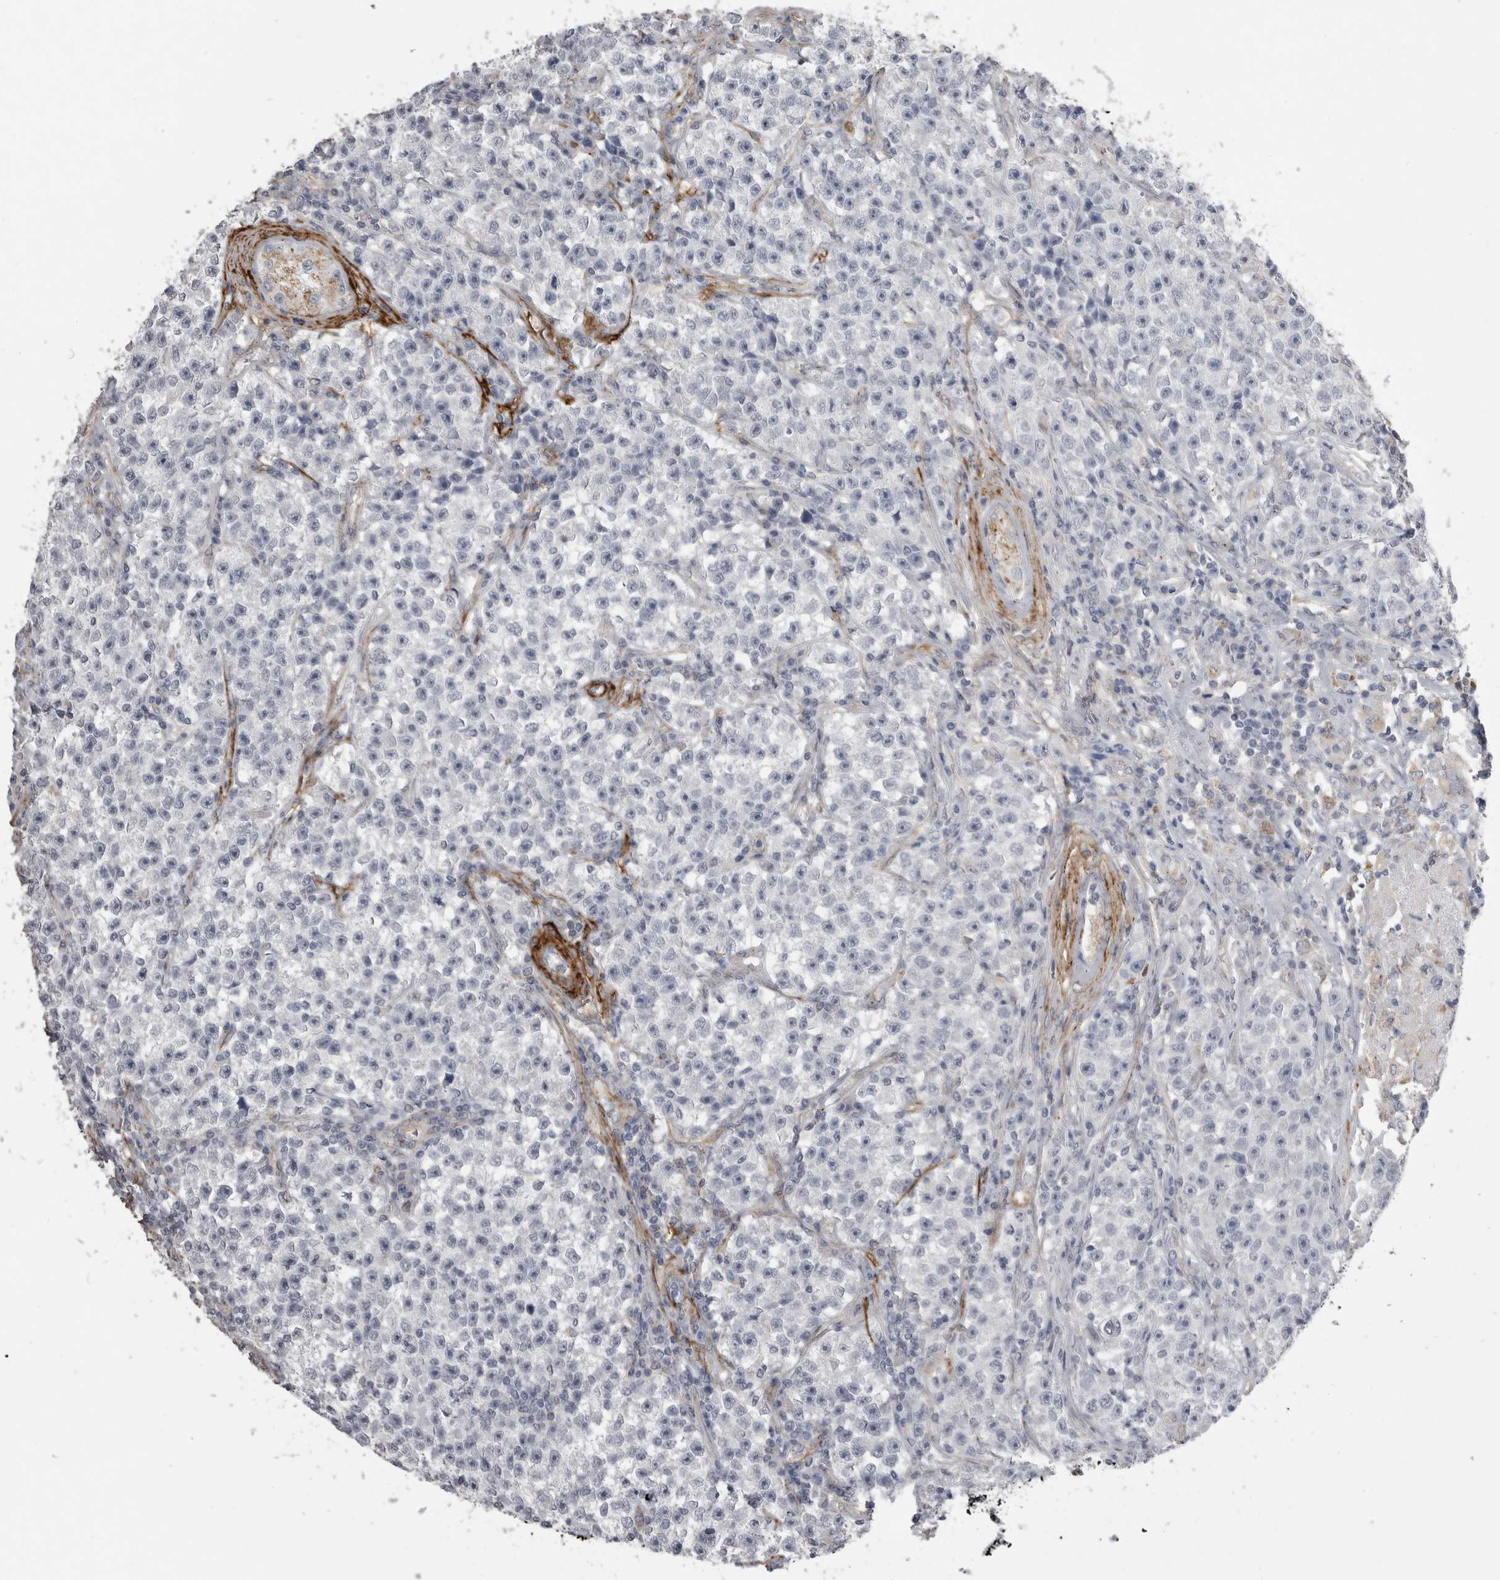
{"staining": {"intensity": "negative", "quantity": "none", "location": "none"}, "tissue": "testis cancer", "cell_type": "Tumor cells", "image_type": "cancer", "snomed": [{"axis": "morphology", "description": "Seminoma, NOS"}, {"axis": "topography", "description": "Testis"}], "caption": "High magnification brightfield microscopy of testis seminoma stained with DAB (brown) and counterstained with hematoxylin (blue): tumor cells show no significant positivity.", "gene": "AOC3", "patient": {"sex": "male", "age": 22}}